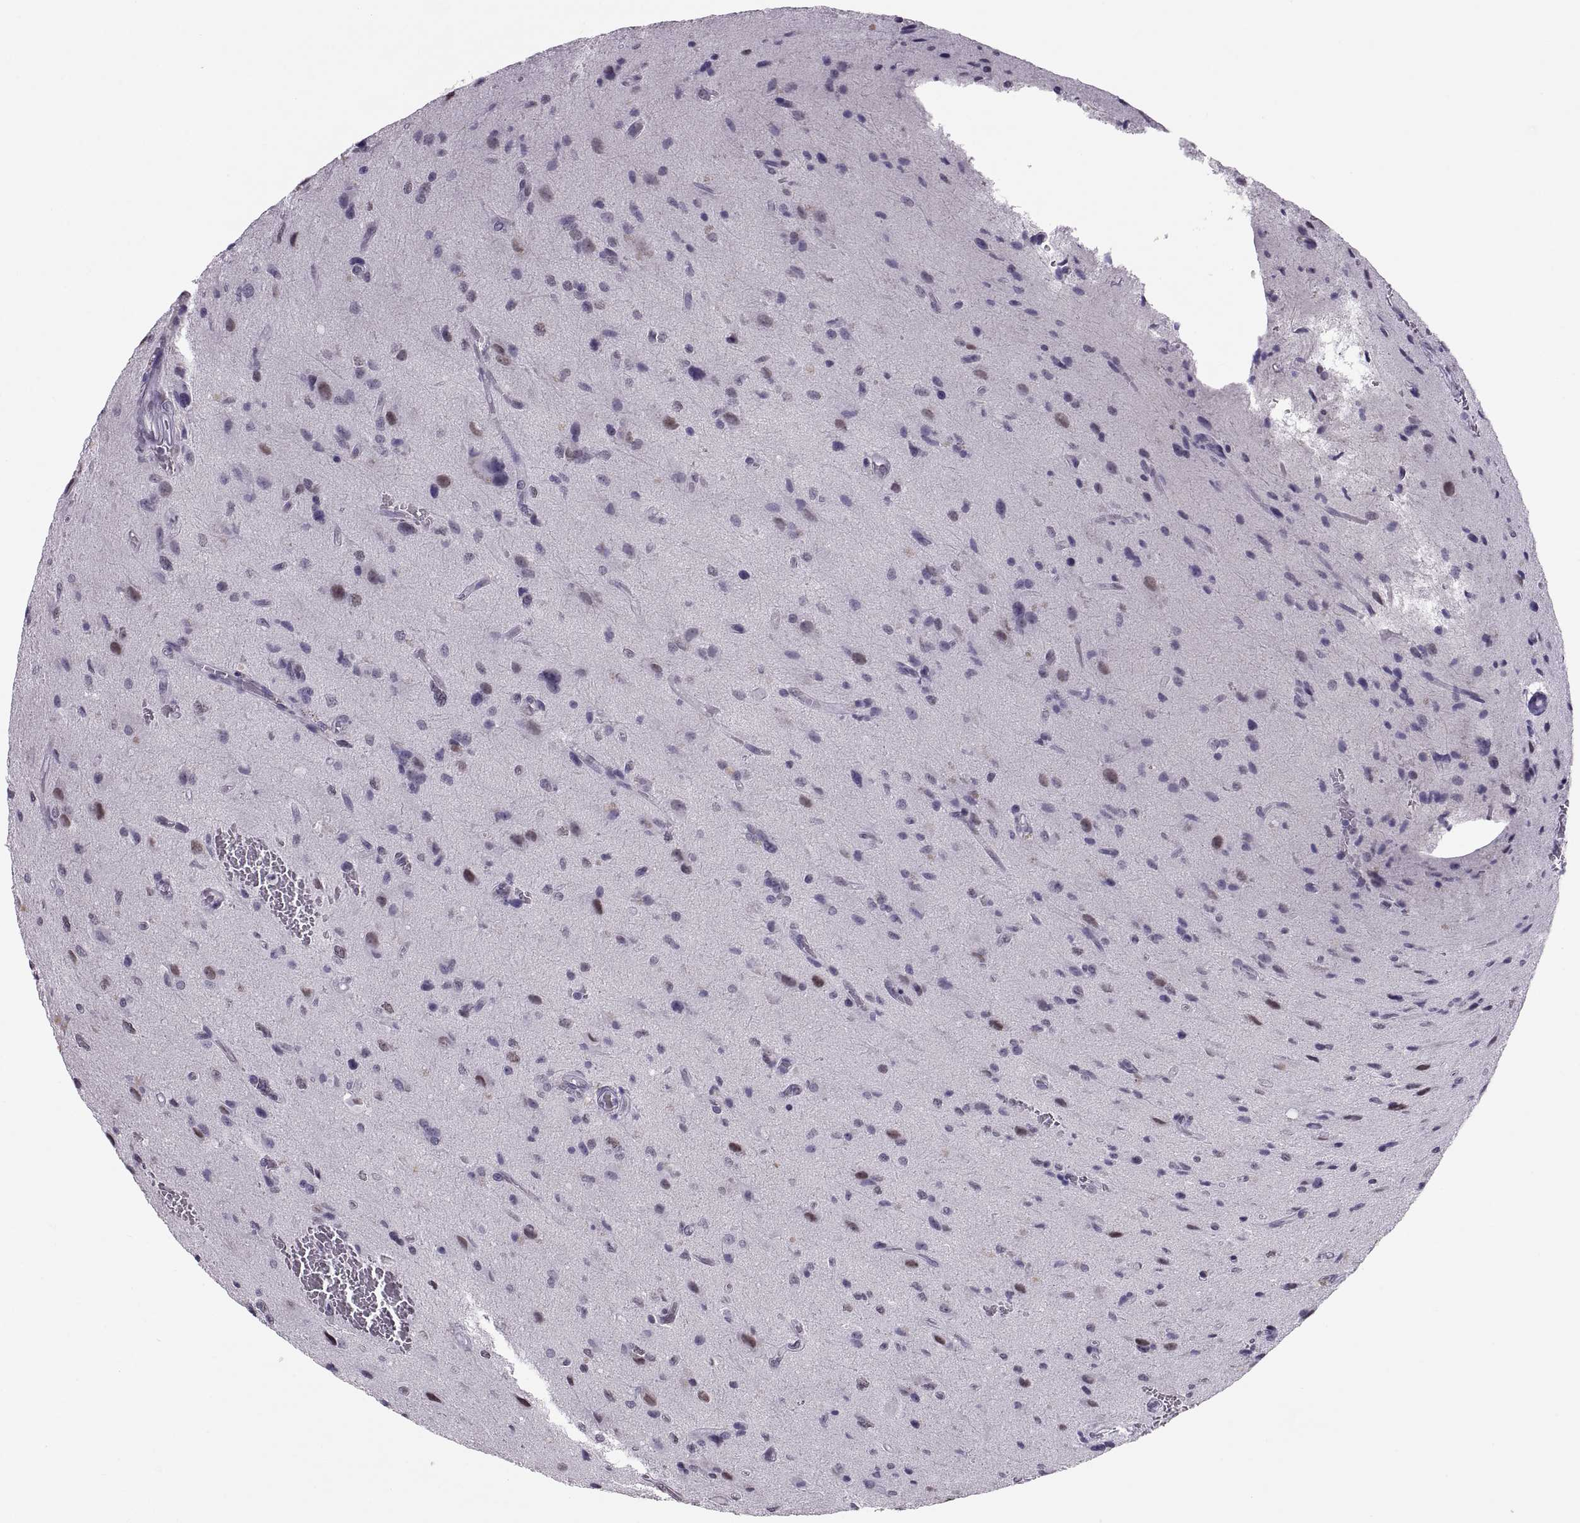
{"staining": {"intensity": "negative", "quantity": "none", "location": "none"}, "tissue": "glioma", "cell_type": "Tumor cells", "image_type": "cancer", "snomed": [{"axis": "morphology", "description": "Glioma, malignant, NOS"}, {"axis": "morphology", "description": "Glioma, malignant, High grade"}, {"axis": "topography", "description": "Brain"}], "caption": "Immunohistochemistry (IHC) photomicrograph of neoplastic tissue: human high-grade glioma (malignant) stained with DAB shows no significant protein staining in tumor cells. (Stains: DAB IHC with hematoxylin counter stain, Microscopy: brightfield microscopy at high magnification).", "gene": "CARTPT", "patient": {"sex": "female", "age": 71}}